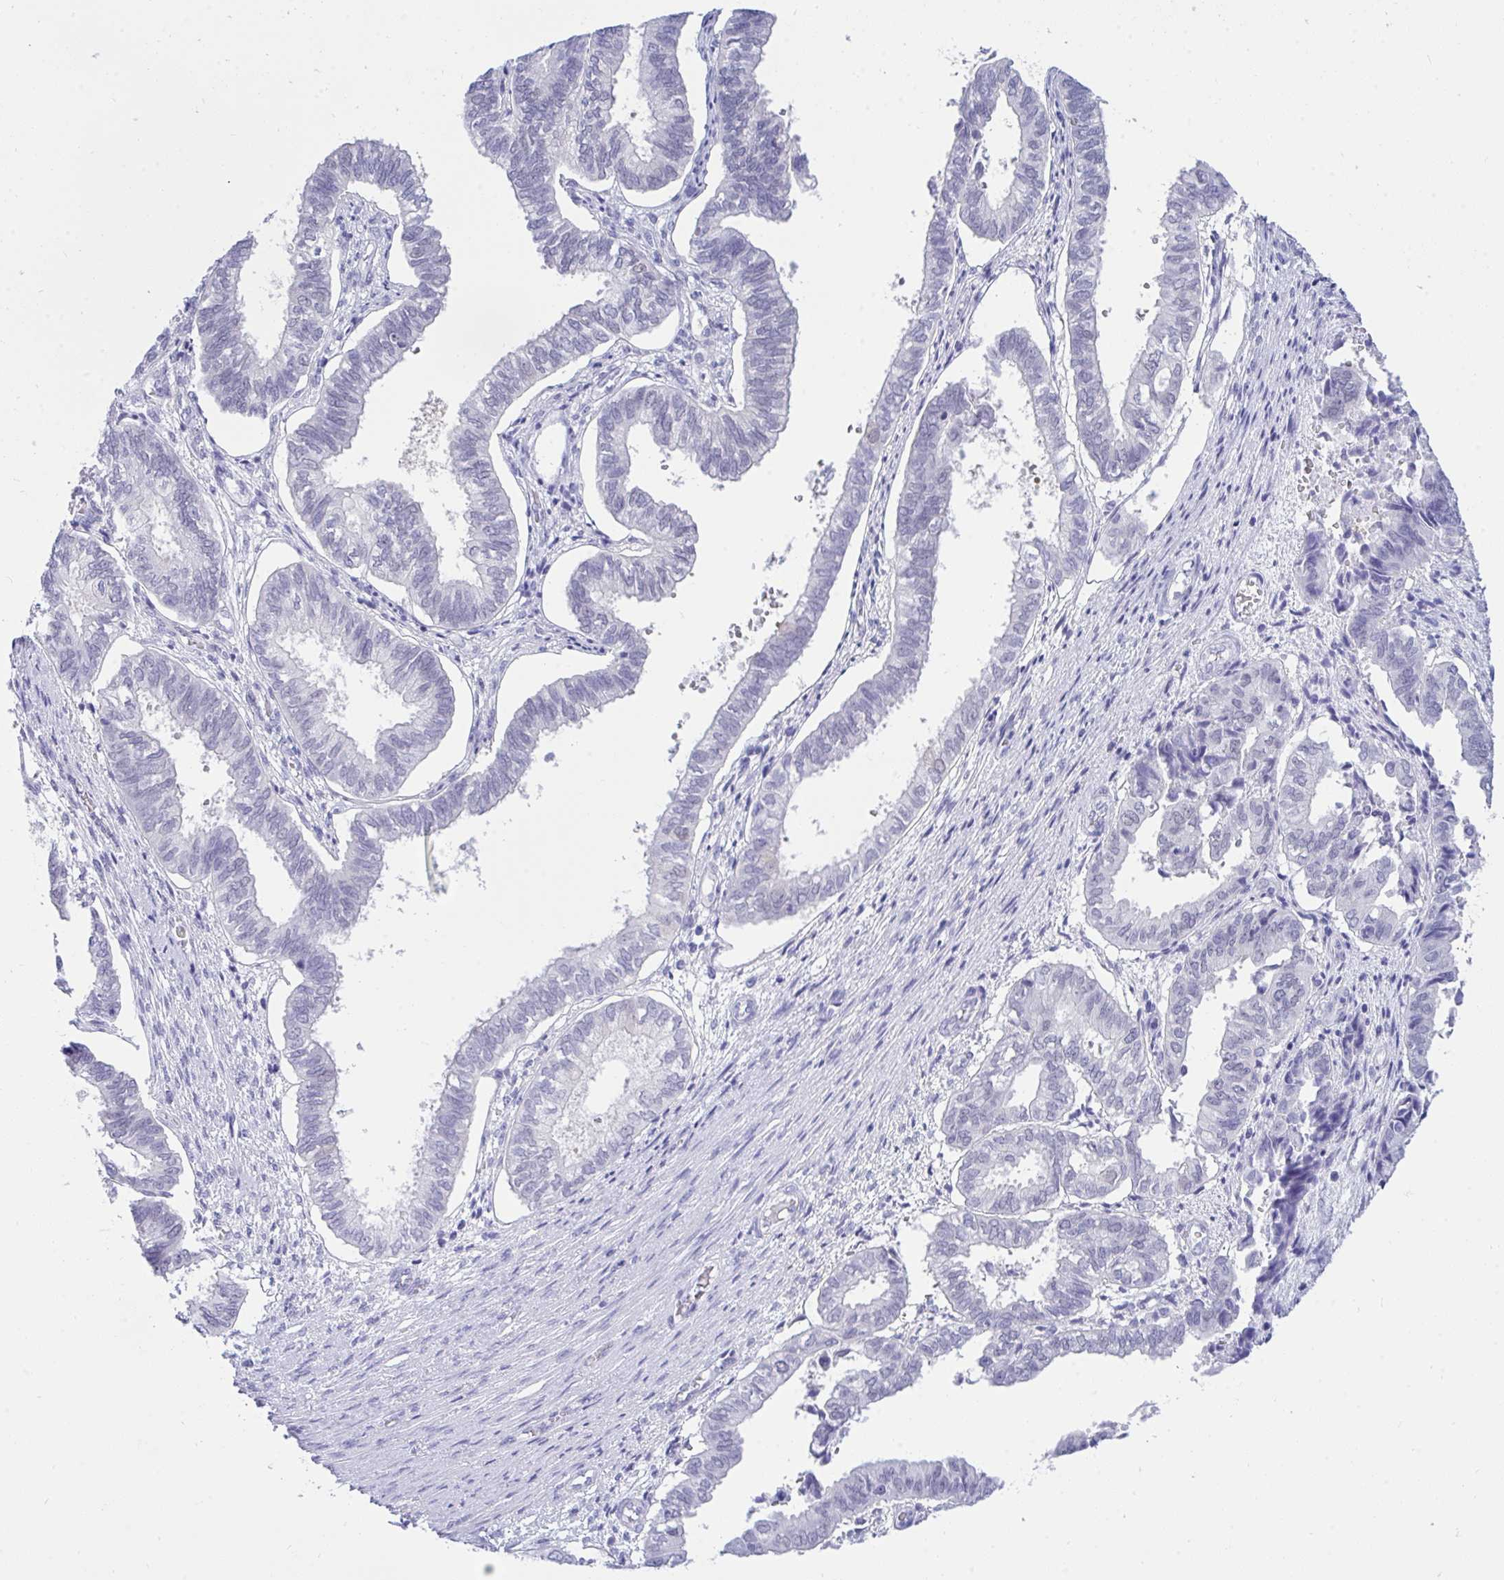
{"staining": {"intensity": "negative", "quantity": "none", "location": "none"}, "tissue": "ovarian cancer", "cell_type": "Tumor cells", "image_type": "cancer", "snomed": [{"axis": "morphology", "description": "Carcinoma, endometroid"}, {"axis": "topography", "description": "Ovary"}], "caption": "This is an immunohistochemistry photomicrograph of ovarian cancer. There is no positivity in tumor cells.", "gene": "THOP1", "patient": {"sex": "female", "age": 64}}